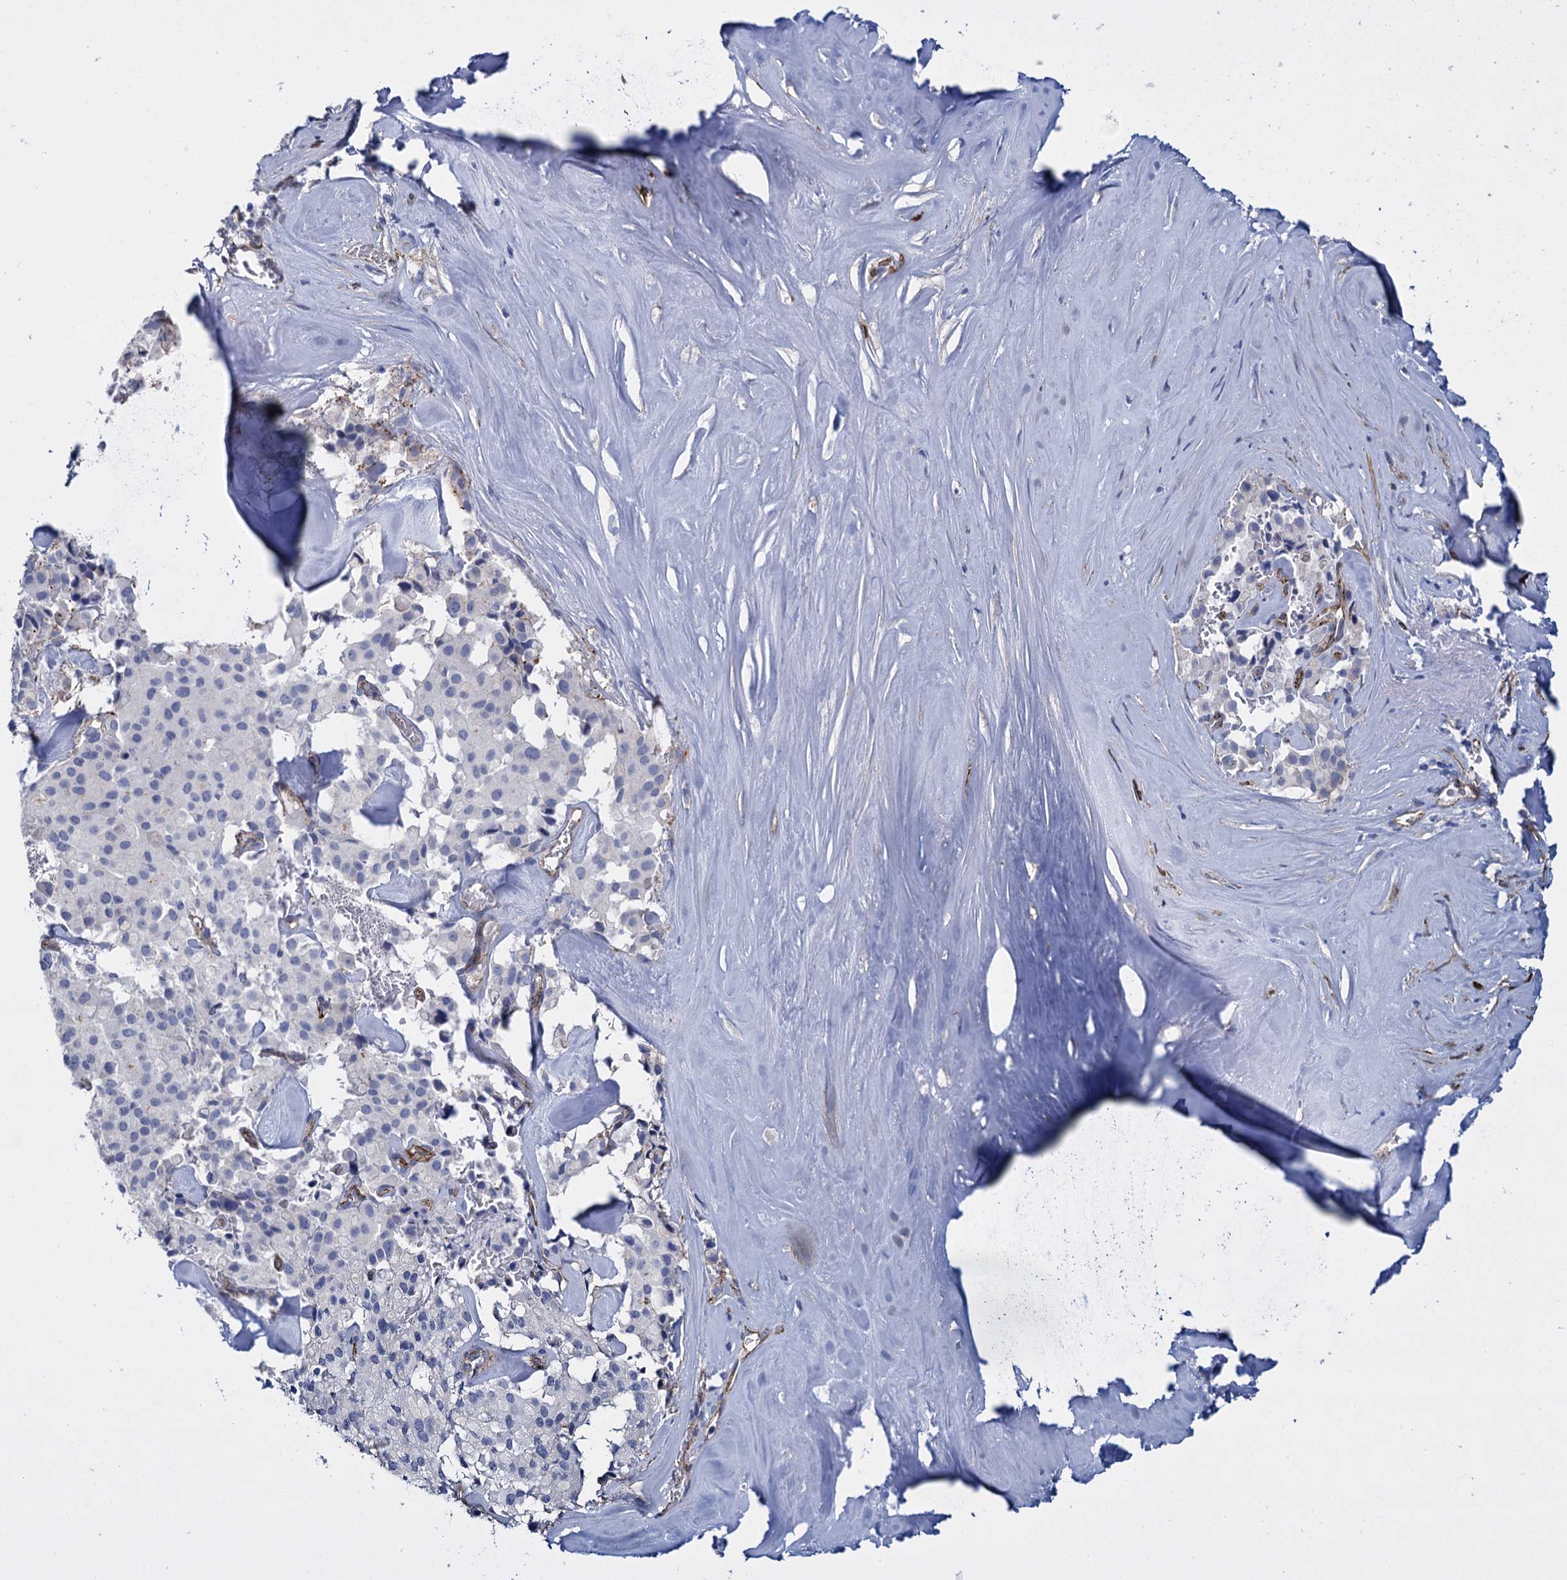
{"staining": {"intensity": "negative", "quantity": "none", "location": "none"}, "tissue": "pancreatic cancer", "cell_type": "Tumor cells", "image_type": "cancer", "snomed": [{"axis": "morphology", "description": "Adenocarcinoma, NOS"}, {"axis": "topography", "description": "Pancreas"}], "caption": "IHC histopathology image of neoplastic tissue: human pancreatic cancer (adenocarcinoma) stained with DAB (3,3'-diaminobenzidine) exhibits no significant protein positivity in tumor cells. Brightfield microscopy of immunohistochemistry stained with DAB (brown) and hematoxylin (blue), captured at high magnification.", "gene": "SNCG", "patient": {"sex": "male", "age": 65}}